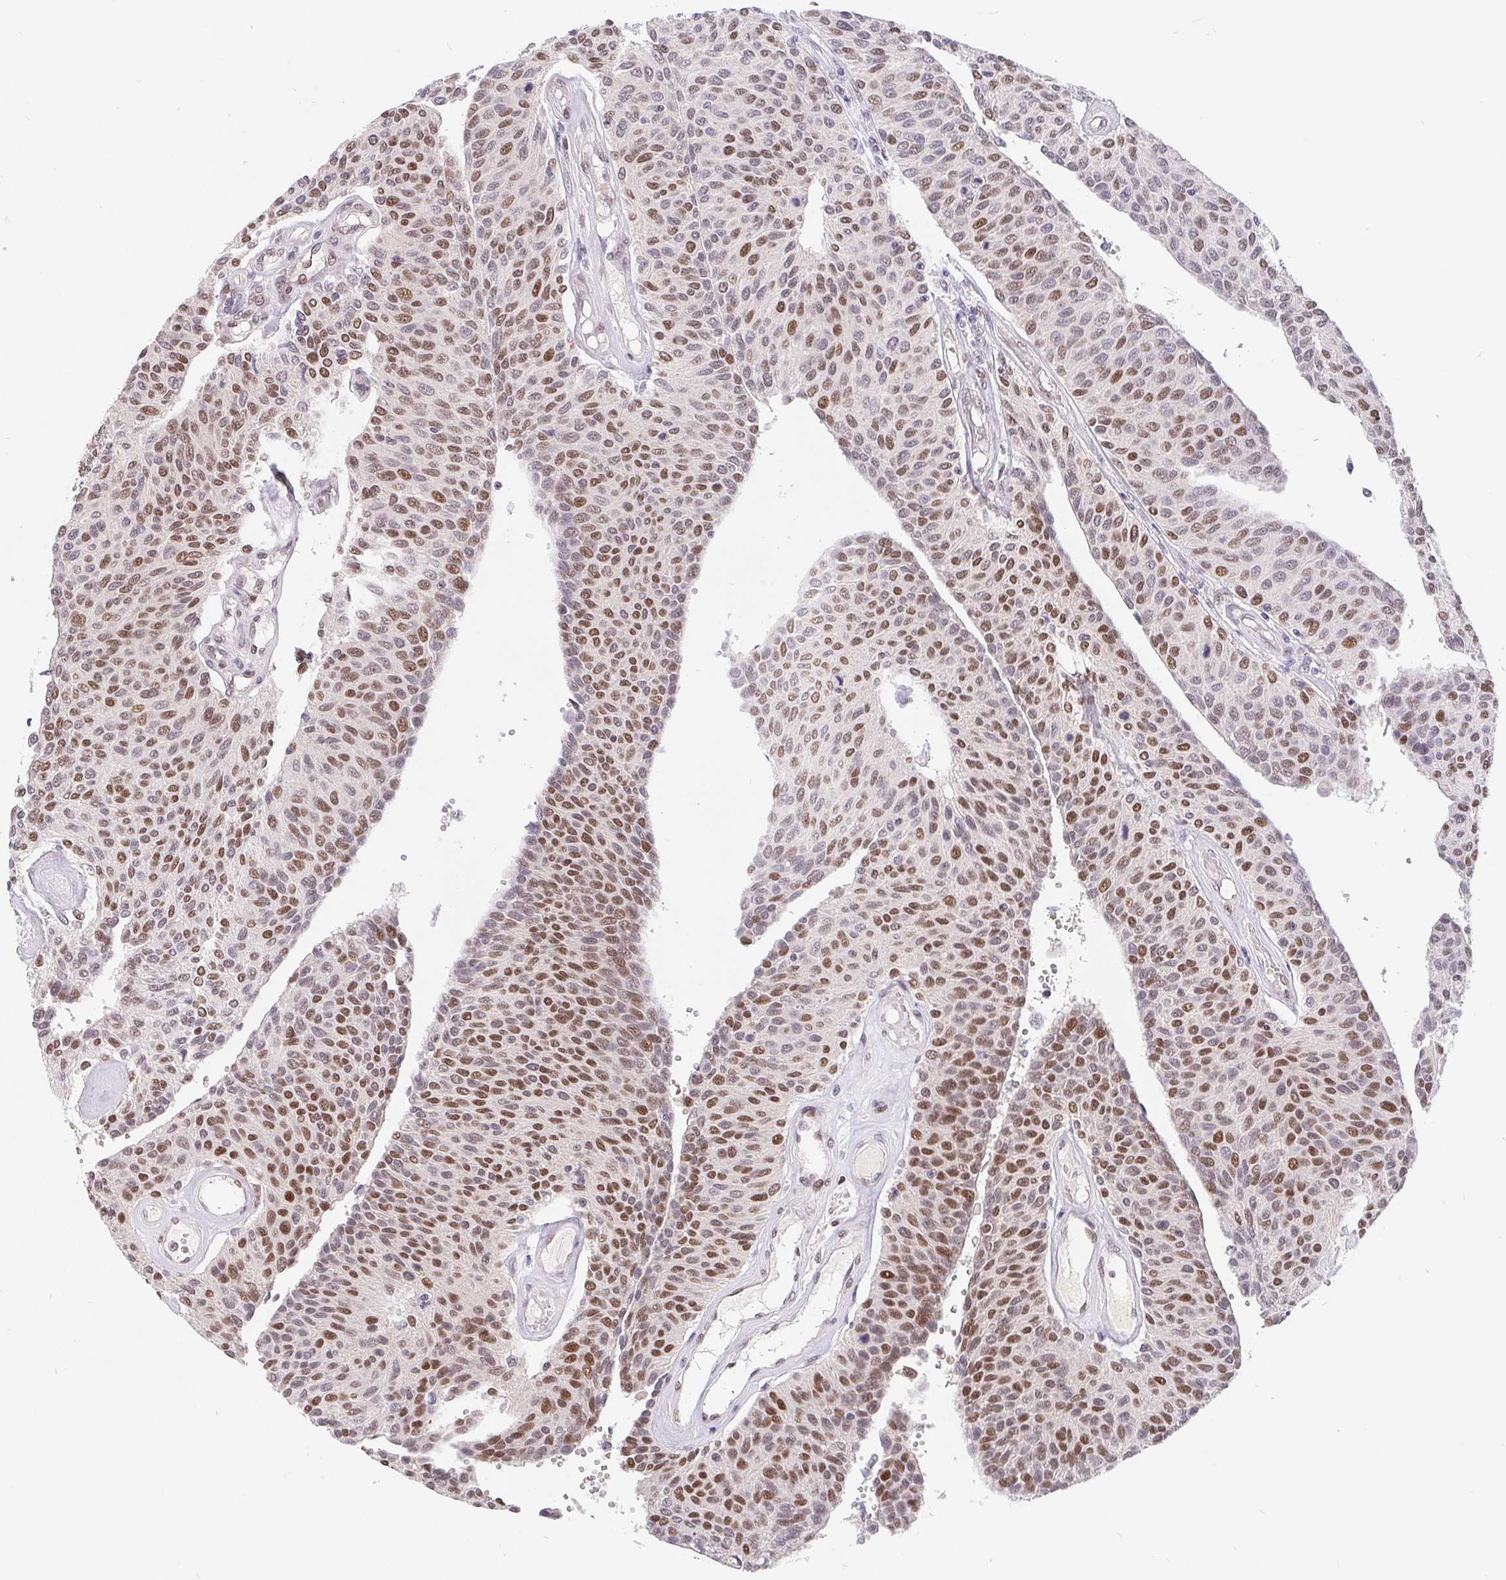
{"staining": {"intensity": "moderate", "quantity": "25%-75%", "location": "nuclear"}, "tissue": "urothelial cancer", "cell_type": "Tumor cells", "image_type": "cancer", "snomed": [{"axis": "morphology", "description": "Urothelial carcinoma, NOS"}, {"axis": "topography", "description": "Urinary bladder"}], "caption": "Protein expression analysis of human urothelial cancer reveals moderate nuclear positivity in approximately 25%-75% of tumor cells.", "gene": "POU2F1", "patient": {"sex": "male", "age": 55}}